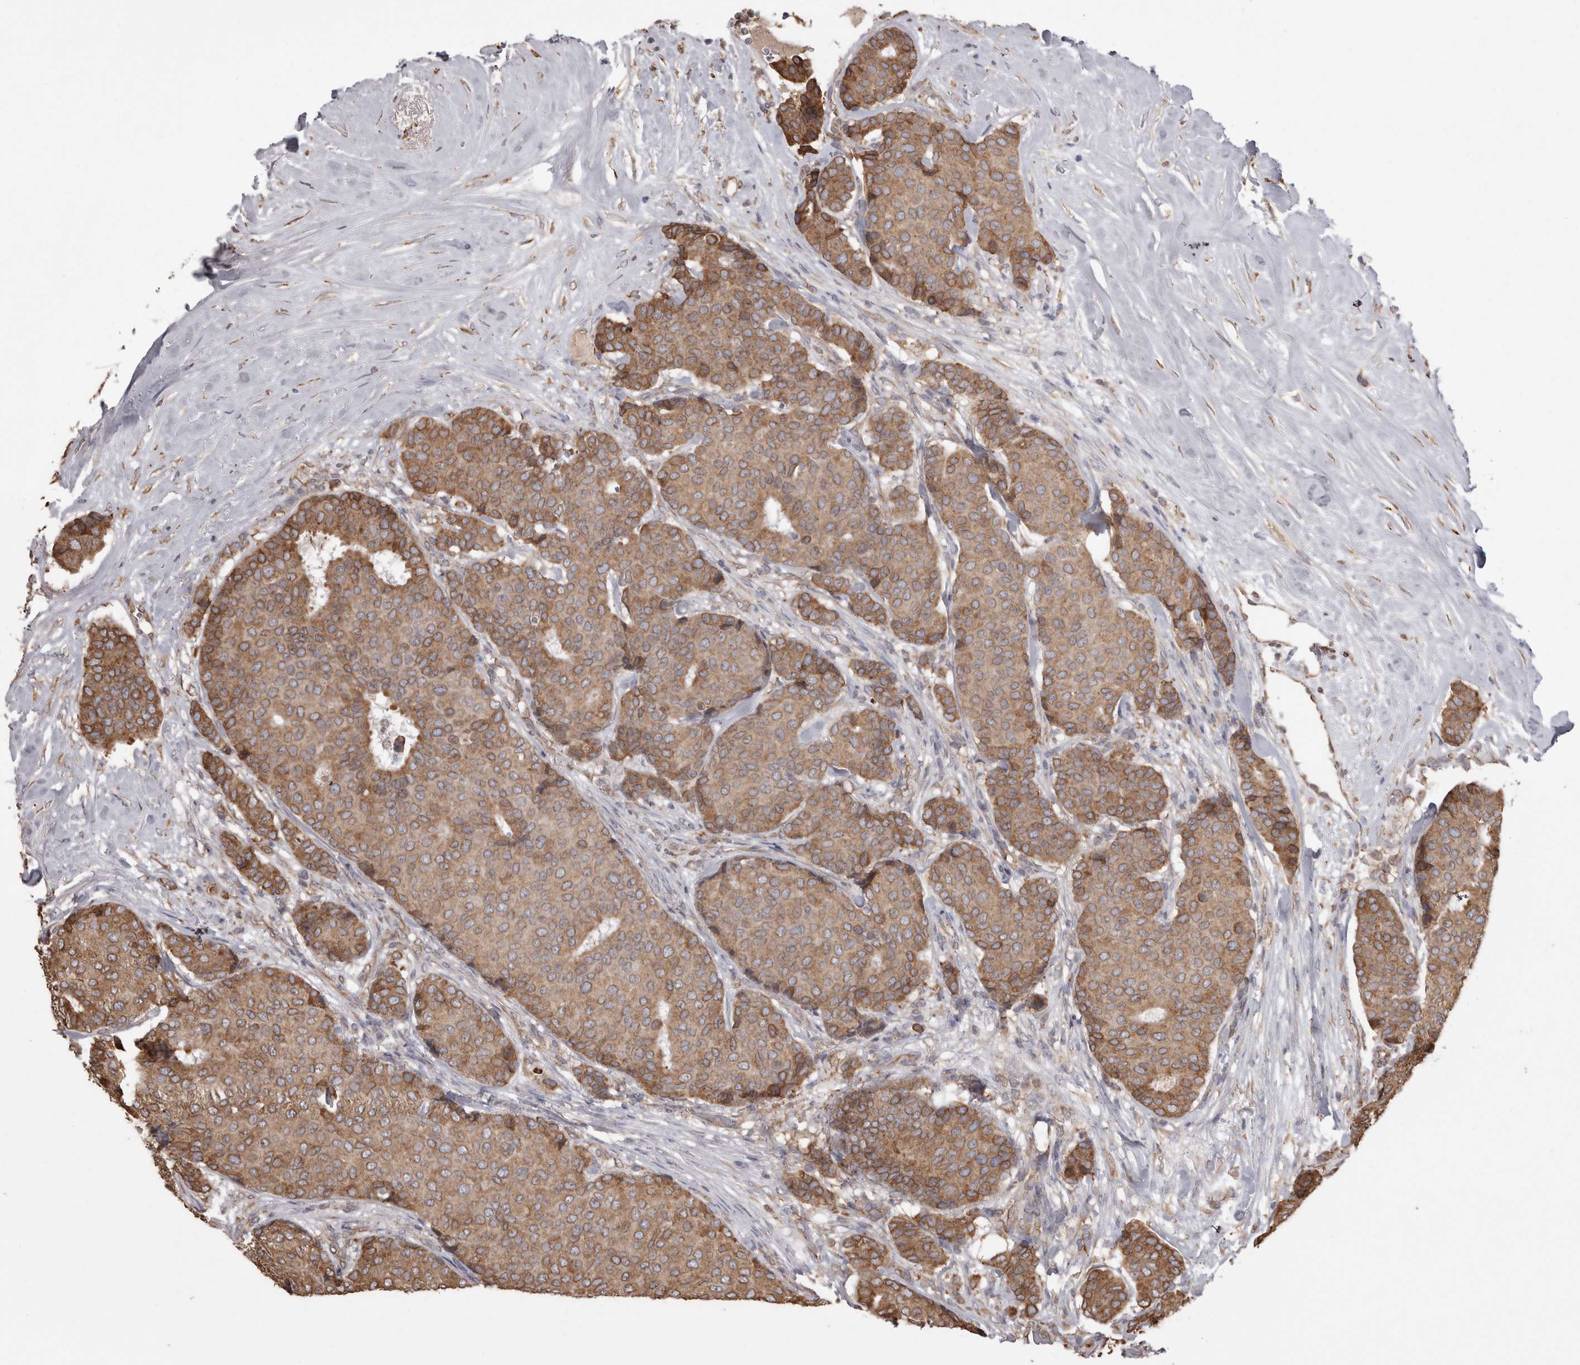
{"staining": {"intensity": "moderate", "quantity": ">75%", "location": "cytoplasmic/membranous"}, "tissue": "breast cancer", "cell_type": "Tumor cells", "image_type": "cancer", "snomed": [{"axis": "morphology", "description": "Duct carcinoma"}, {"axis": "topography", "description": "Breast"}], "caption": "Immunohistochemical staining of breast cancer (intraductal carcinoma) exhibits medium levels of moderate cytoplasmic/membranous positivity in approximately >75% of tumor cells. (DAB = brown stain, brightfield microscopy at high magnification).", "gene": "PON2", "patient": {"sex": "female", "age": 75}}